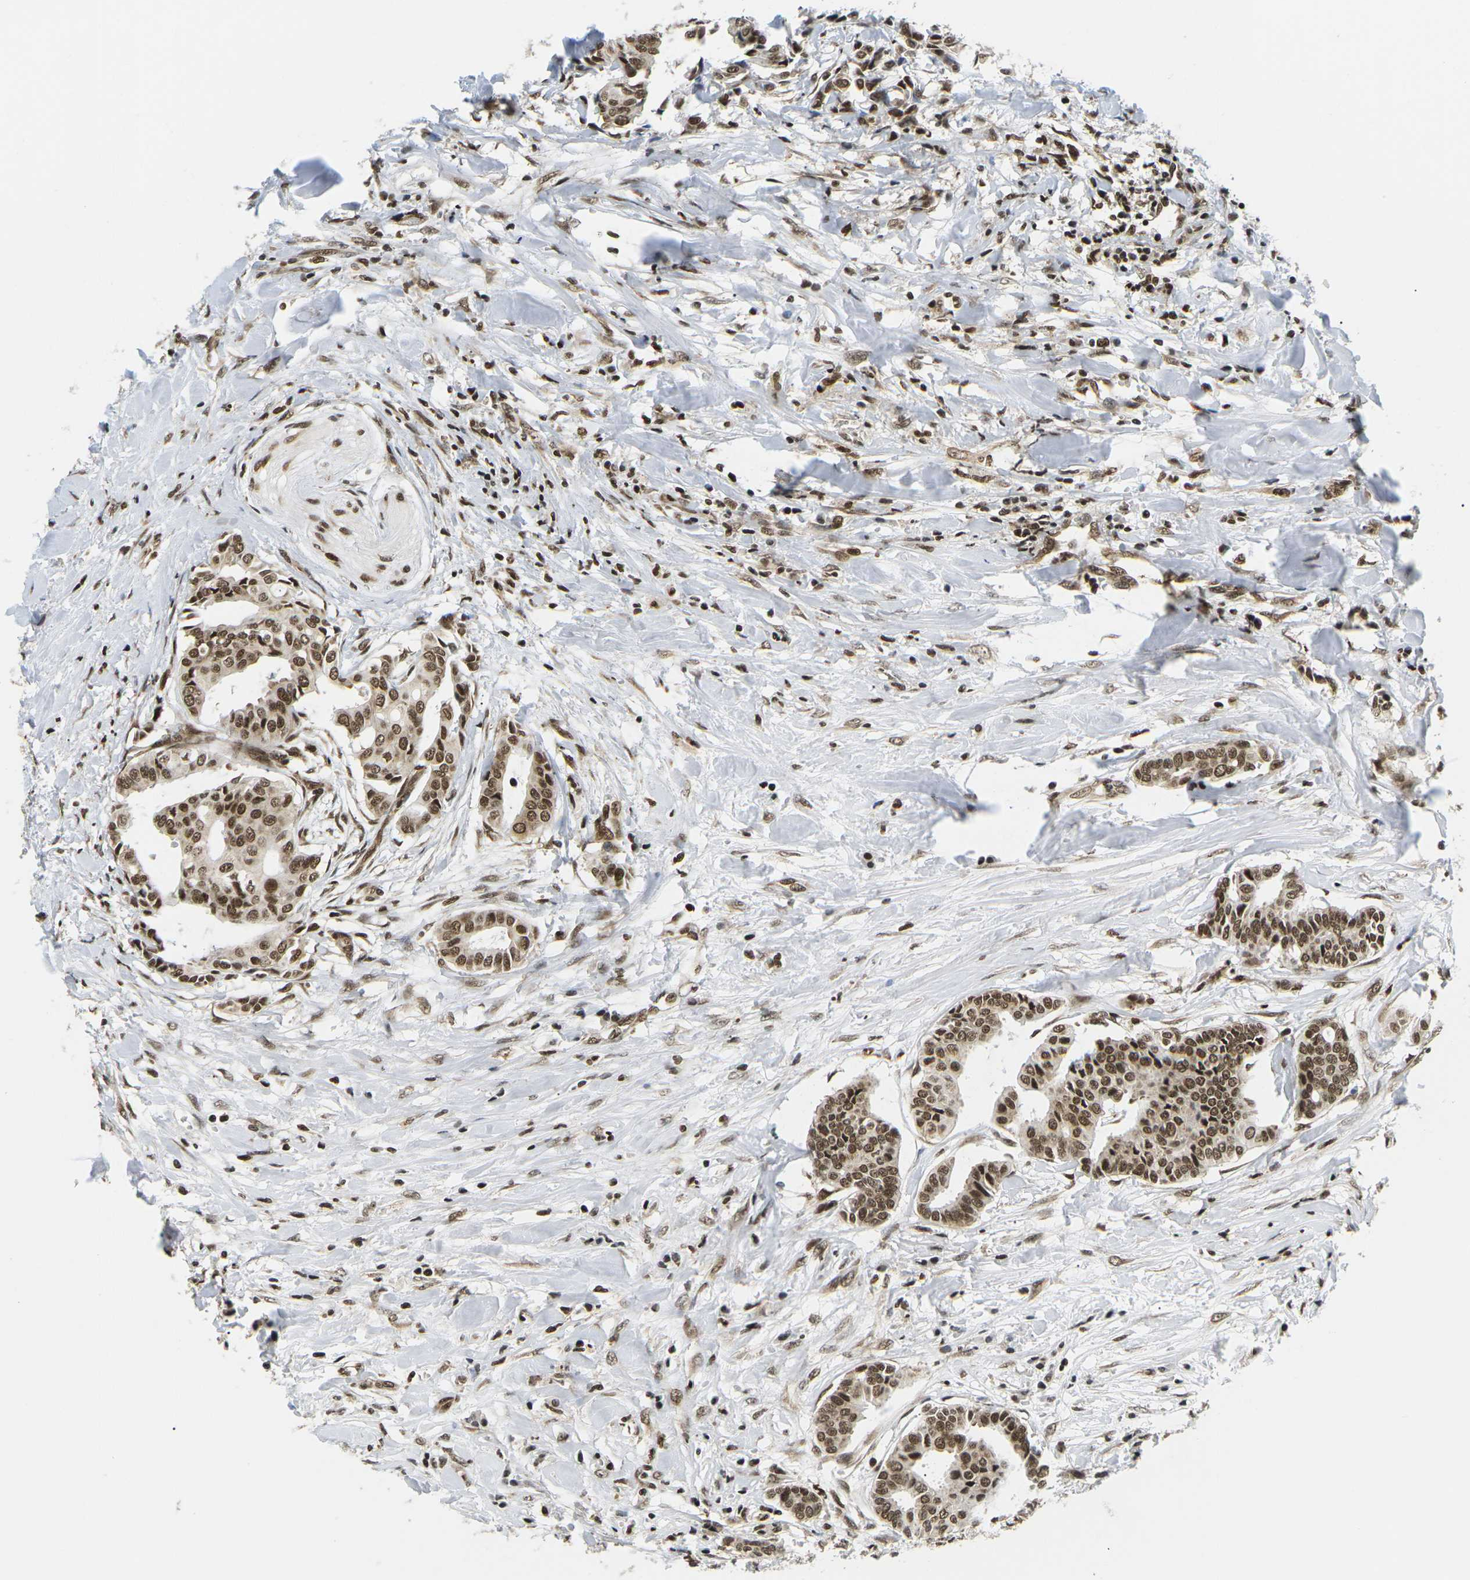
{"staining": {"intensity": "moderate", "quantity": ">75%", "location": "cytoplasmic/membranous,nuclear"}, "tissue": "head and neck cancer", "cell_type": "Tumor cells", "image_type": "cancer", "snomed": [{"axis": "morphology", "description": "Adenocarcinoma, NOS"}, {"axis": "topography", "description": "Salivary gland"}, {"axis": "topography", "description": "Head-Neck"}], "caption": "Human head and neck adenocarcinoma stained with a protein marker shows moderate staining in tumor cells.", "gene": "CELF1", "patient": {"sex": "female", "age": 59}}